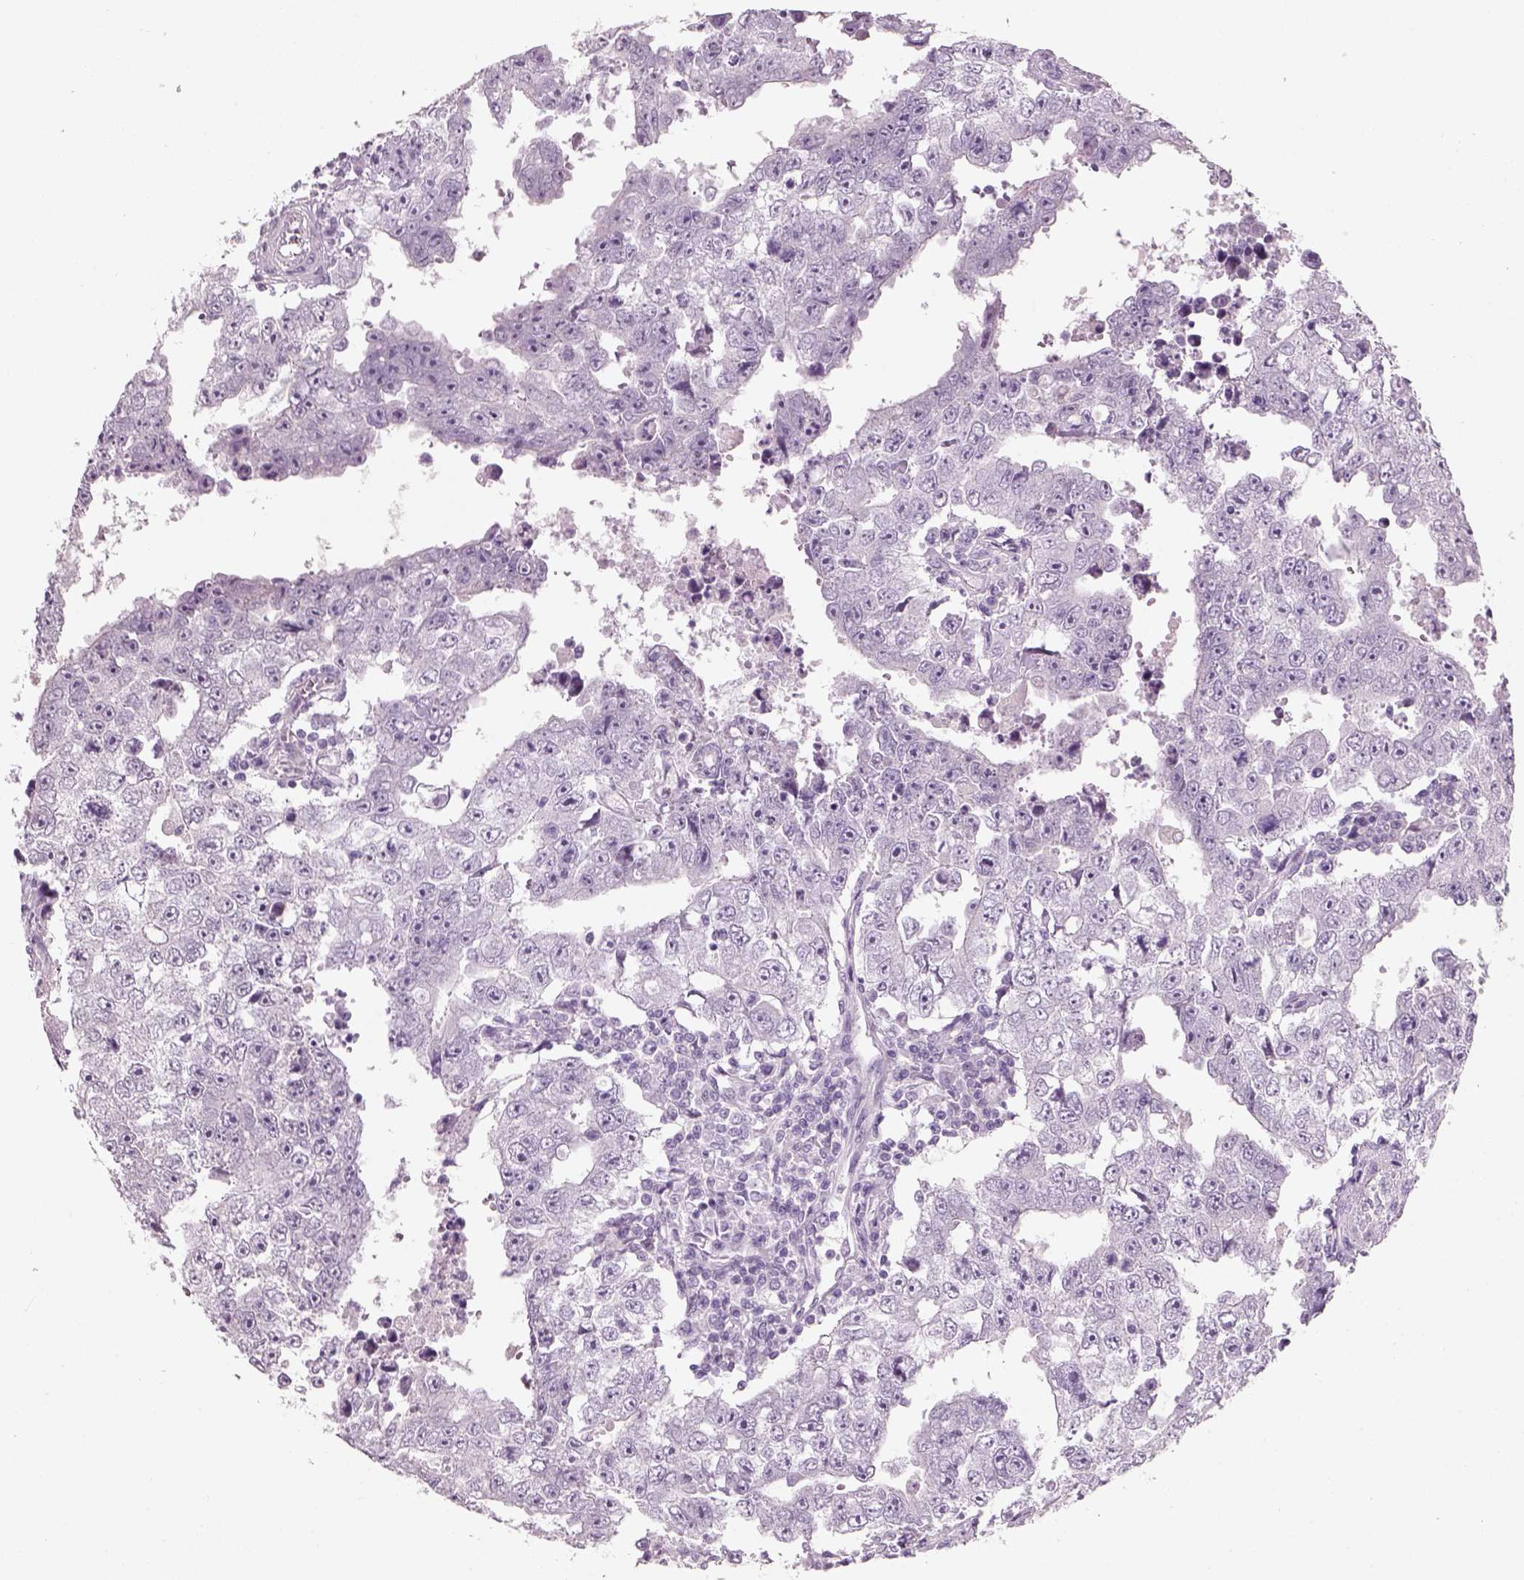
{"staining": {"intensity": "negative", "quantity": "none", "location": "none"}, "tissue": "testis cancer", "cell_type": "Tumor cells", "image_type": "cancer", "snomed": [{"axis": "morphology", "description": "Carcinoma, Embryonal, NOS"}, {"axis": "topography", "description": "Testis"}], "caption": "This is a micrograph of immunohistochemistry (IHC) staining of testis cancer (embryonal carcinoma), which shows no staining in tumor cells.", "gene": "SLC6A2", "patient": {"sex": "male", "age": 36}}